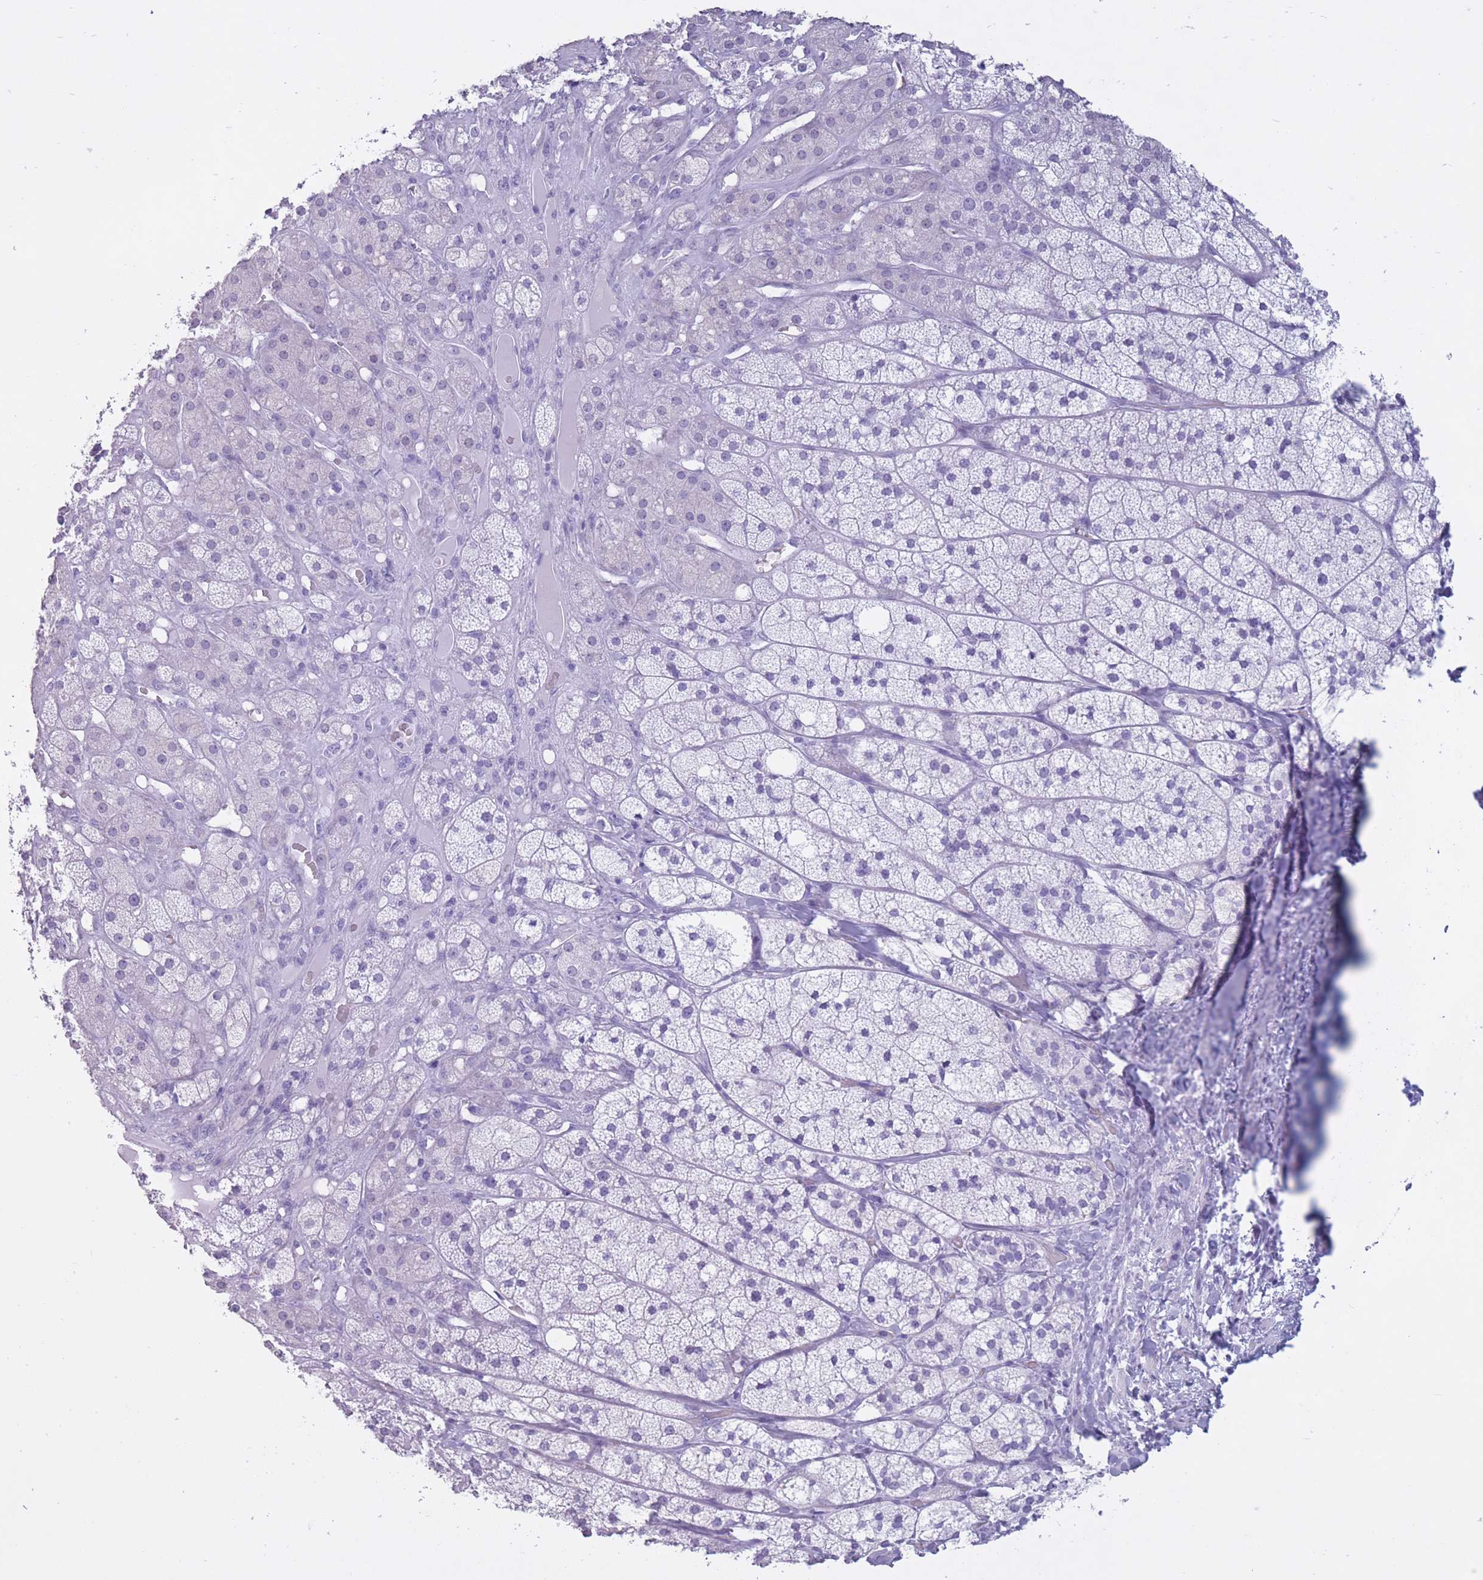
{"staining": {"intensity": "negative", "quantity": "none", "location": "none"}, "tissue": "adrenal gland", "cell_type": "Glandular cells", "image_type": "normal", "snomed": [{"axis": "morphology", "description": "Normal tissue, NOS"}, {"axis": "topography", "description": "Adrenal gland"}], "caption": "IHC photomicrograph of benign adrenal gland: adrenal gland stained with DAB shows no significant protein staining in glandular cells. (DAB (3,3'-diaminobenzidine) IHC, high magnification).", "gene": "OR7C1", "patient": {"sex": "female", "age": 52}}